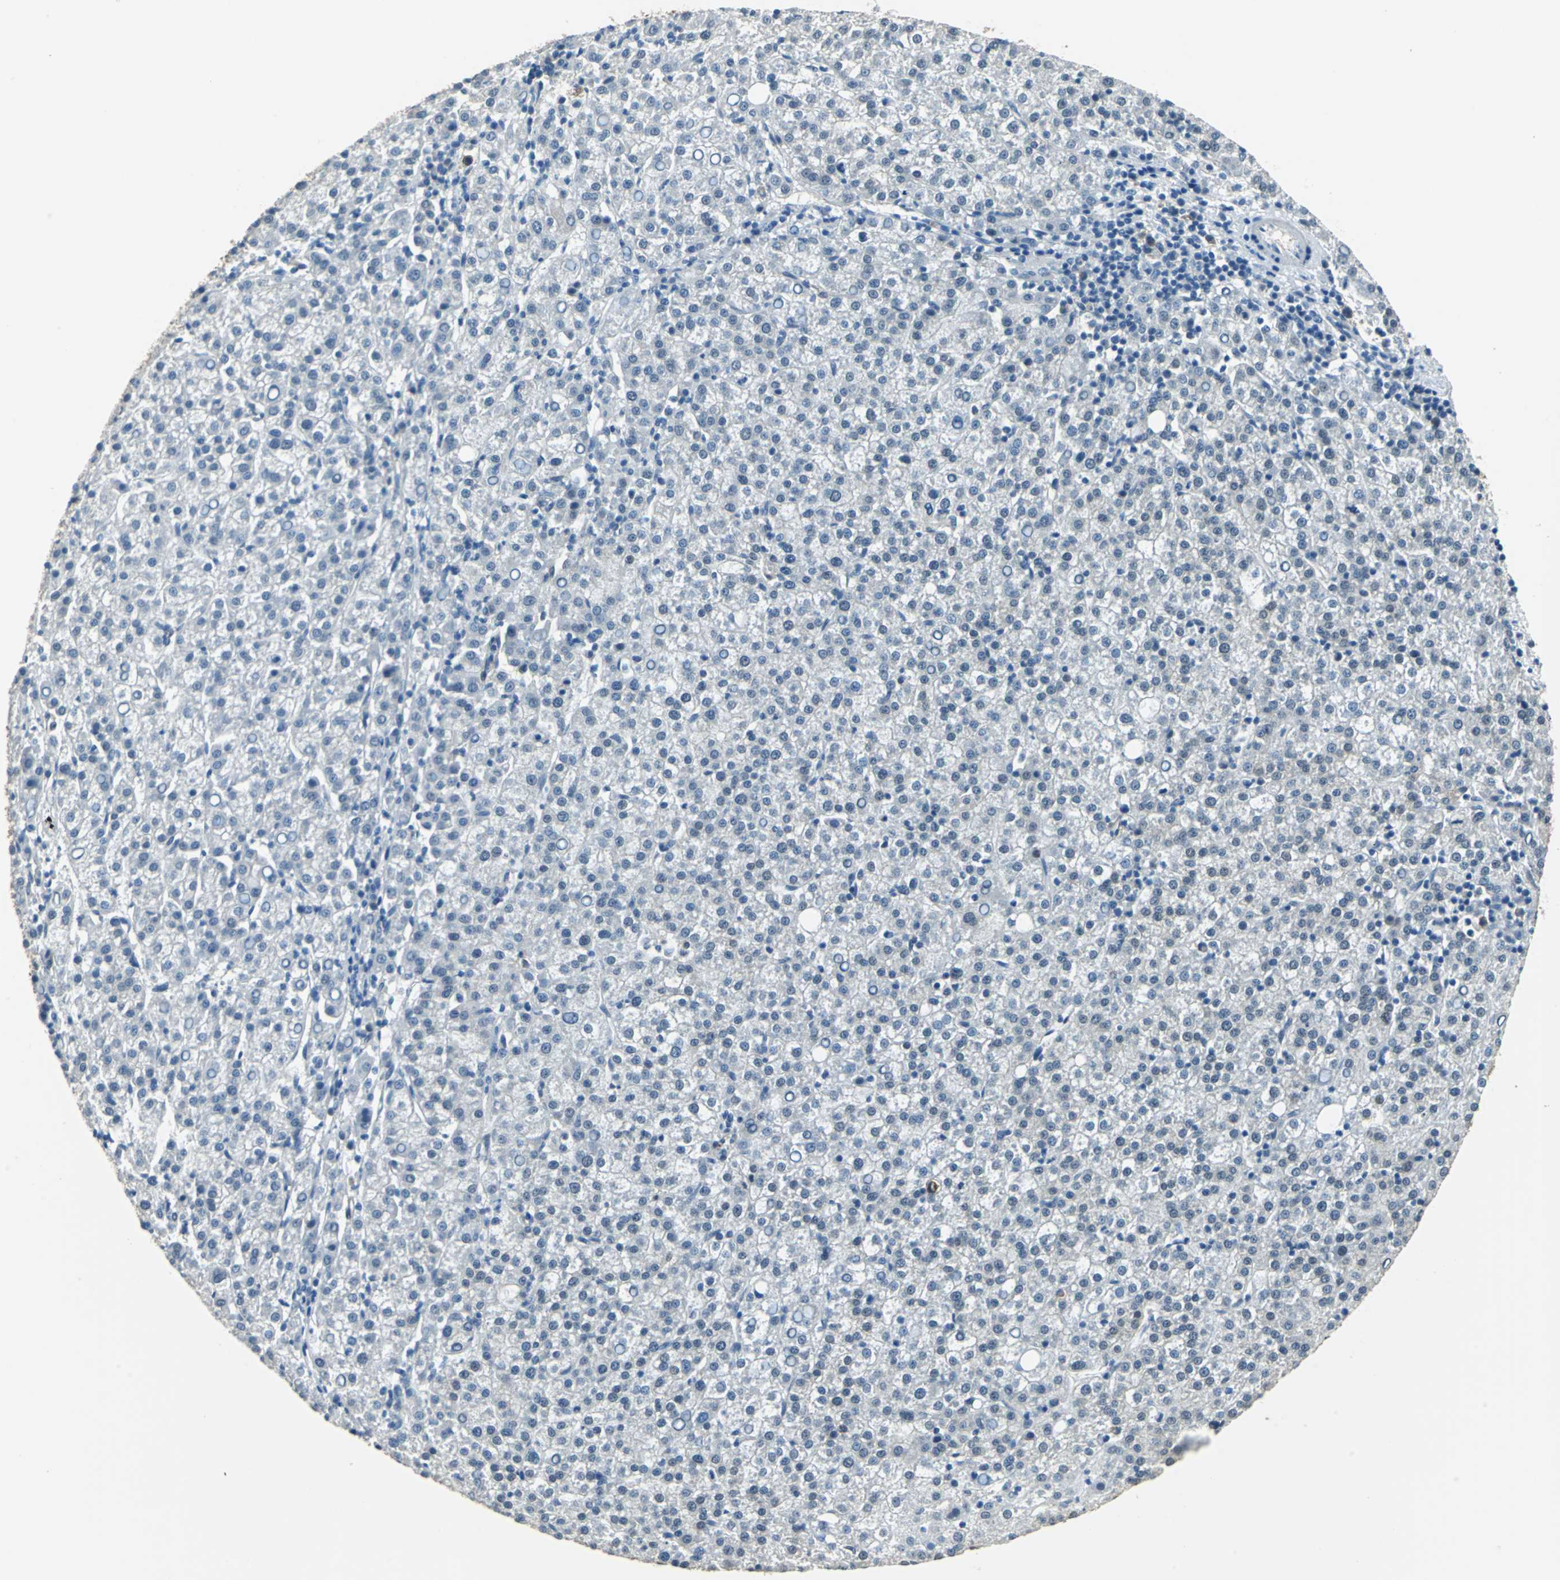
{"staining": {"intensity": "negative", "quantity": "none", "location": "none"}, "tissue": "liver cancer", "cell_type": "Tumor cells", "image_type": "cancer", "snomed": [{"axis": "morphology", "description": "Carcinoma, Hepatocellular, NOS"}, {"axis": "topography", "description": "Liver"}], "caption": "A photomicrograph of human hepatocellular carcinoma (liver) is negative for staining in tumor cells.", "gene": "FKBP4", "patient": {"sex": "female", "age": 58}}